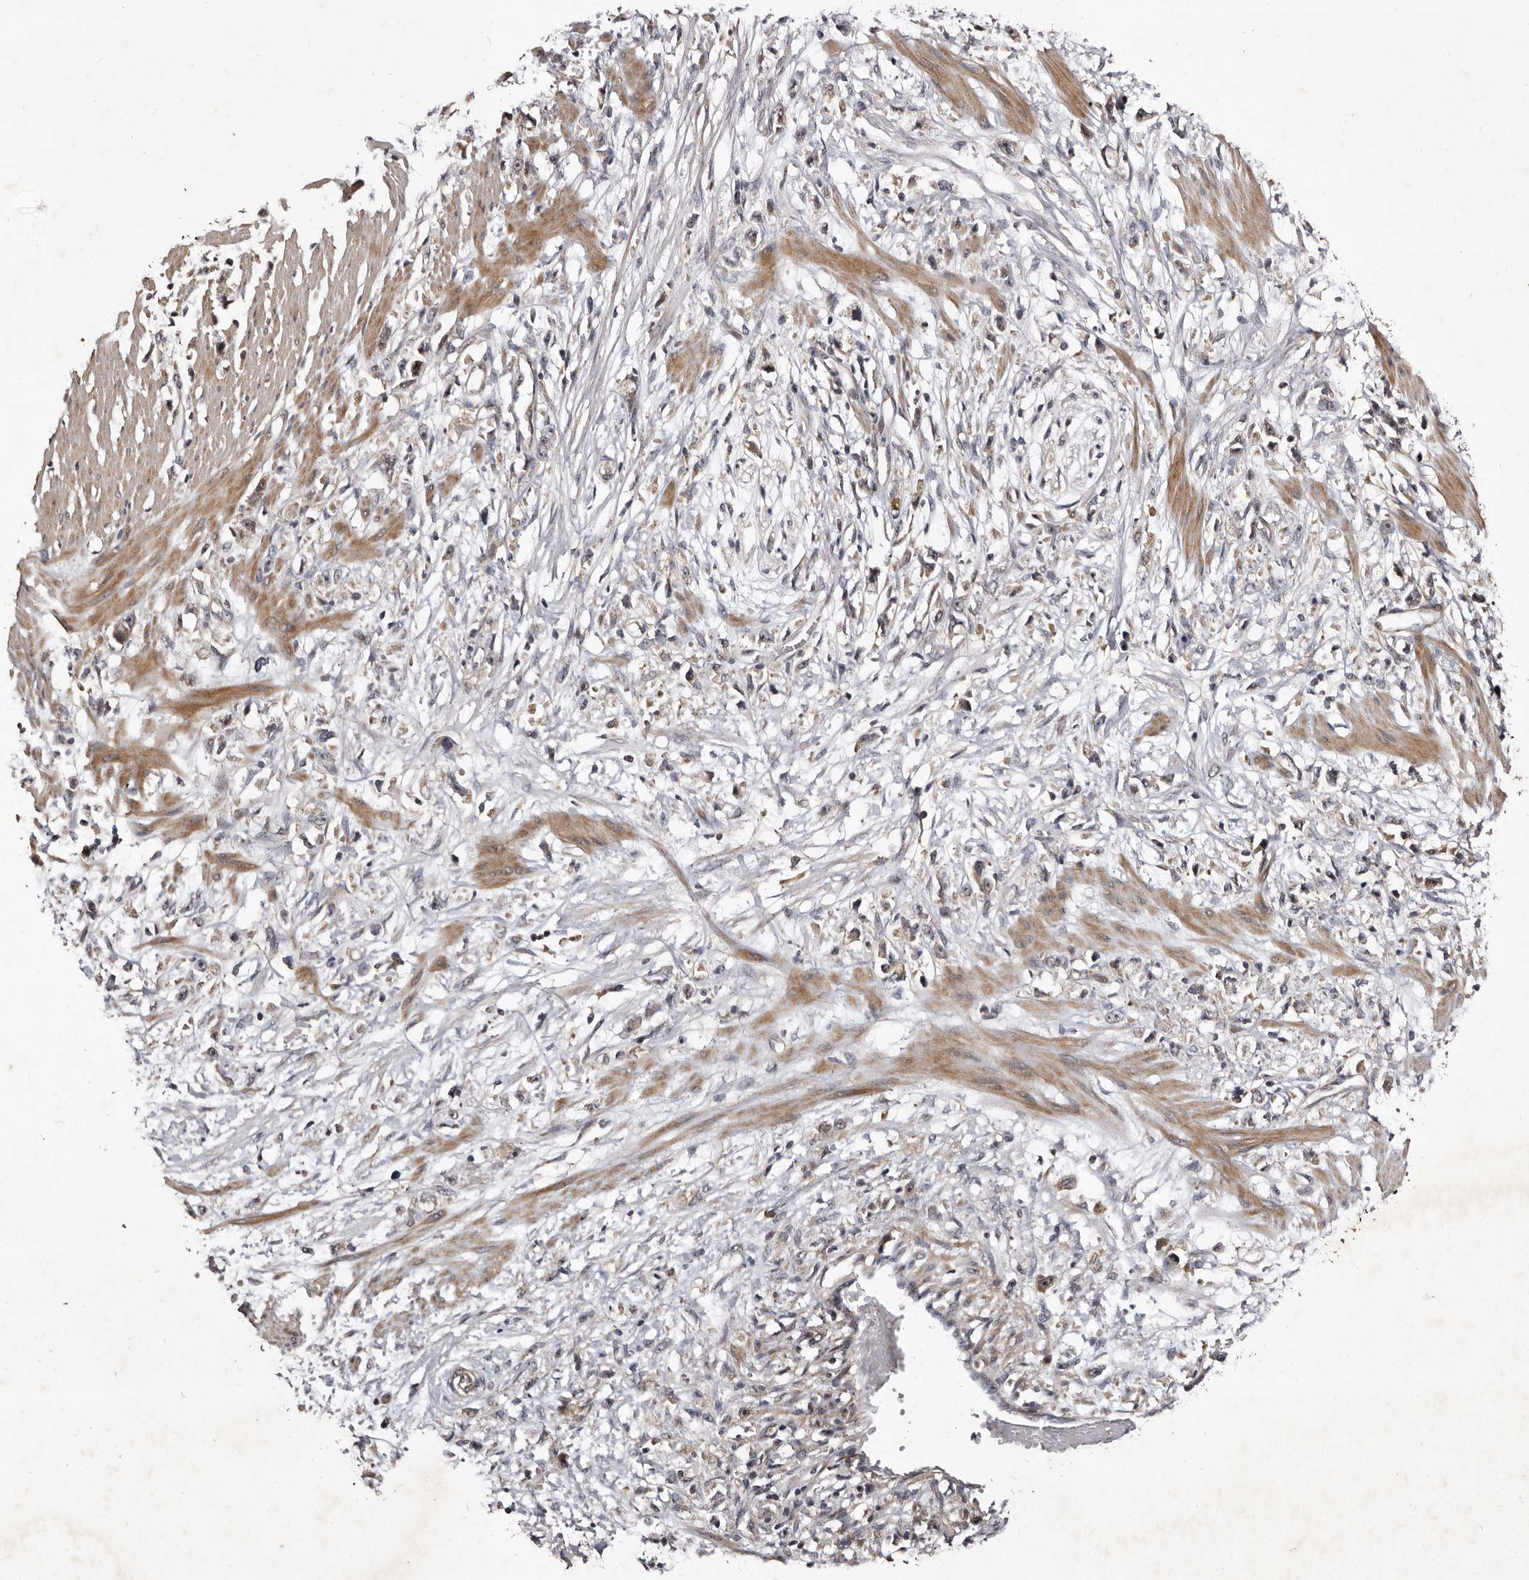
{"staining": {"intensity": "weak", "quantity": "<25%", "location": "cytoplasmic/membranous"}, "tissue": "stomach cancer", "cell_type": "Tumor cells", "image_type": "cancer", "snomed": [{"axis": "morphology", "description": "Adenocarcinoma, NOS"}, {"axis": "topography", "description": "Stomach"}], "caption": "The immunohistochemistry (IHC) histopathology image has no significant staining in tumor cells of adenocarcinoma (stomach) tissue. (Immunohistochemistry (ihc), brightfield microscopy, high magnification).", "gene": "MKRN3", "patient": {"sex": "female", "age": 59}}